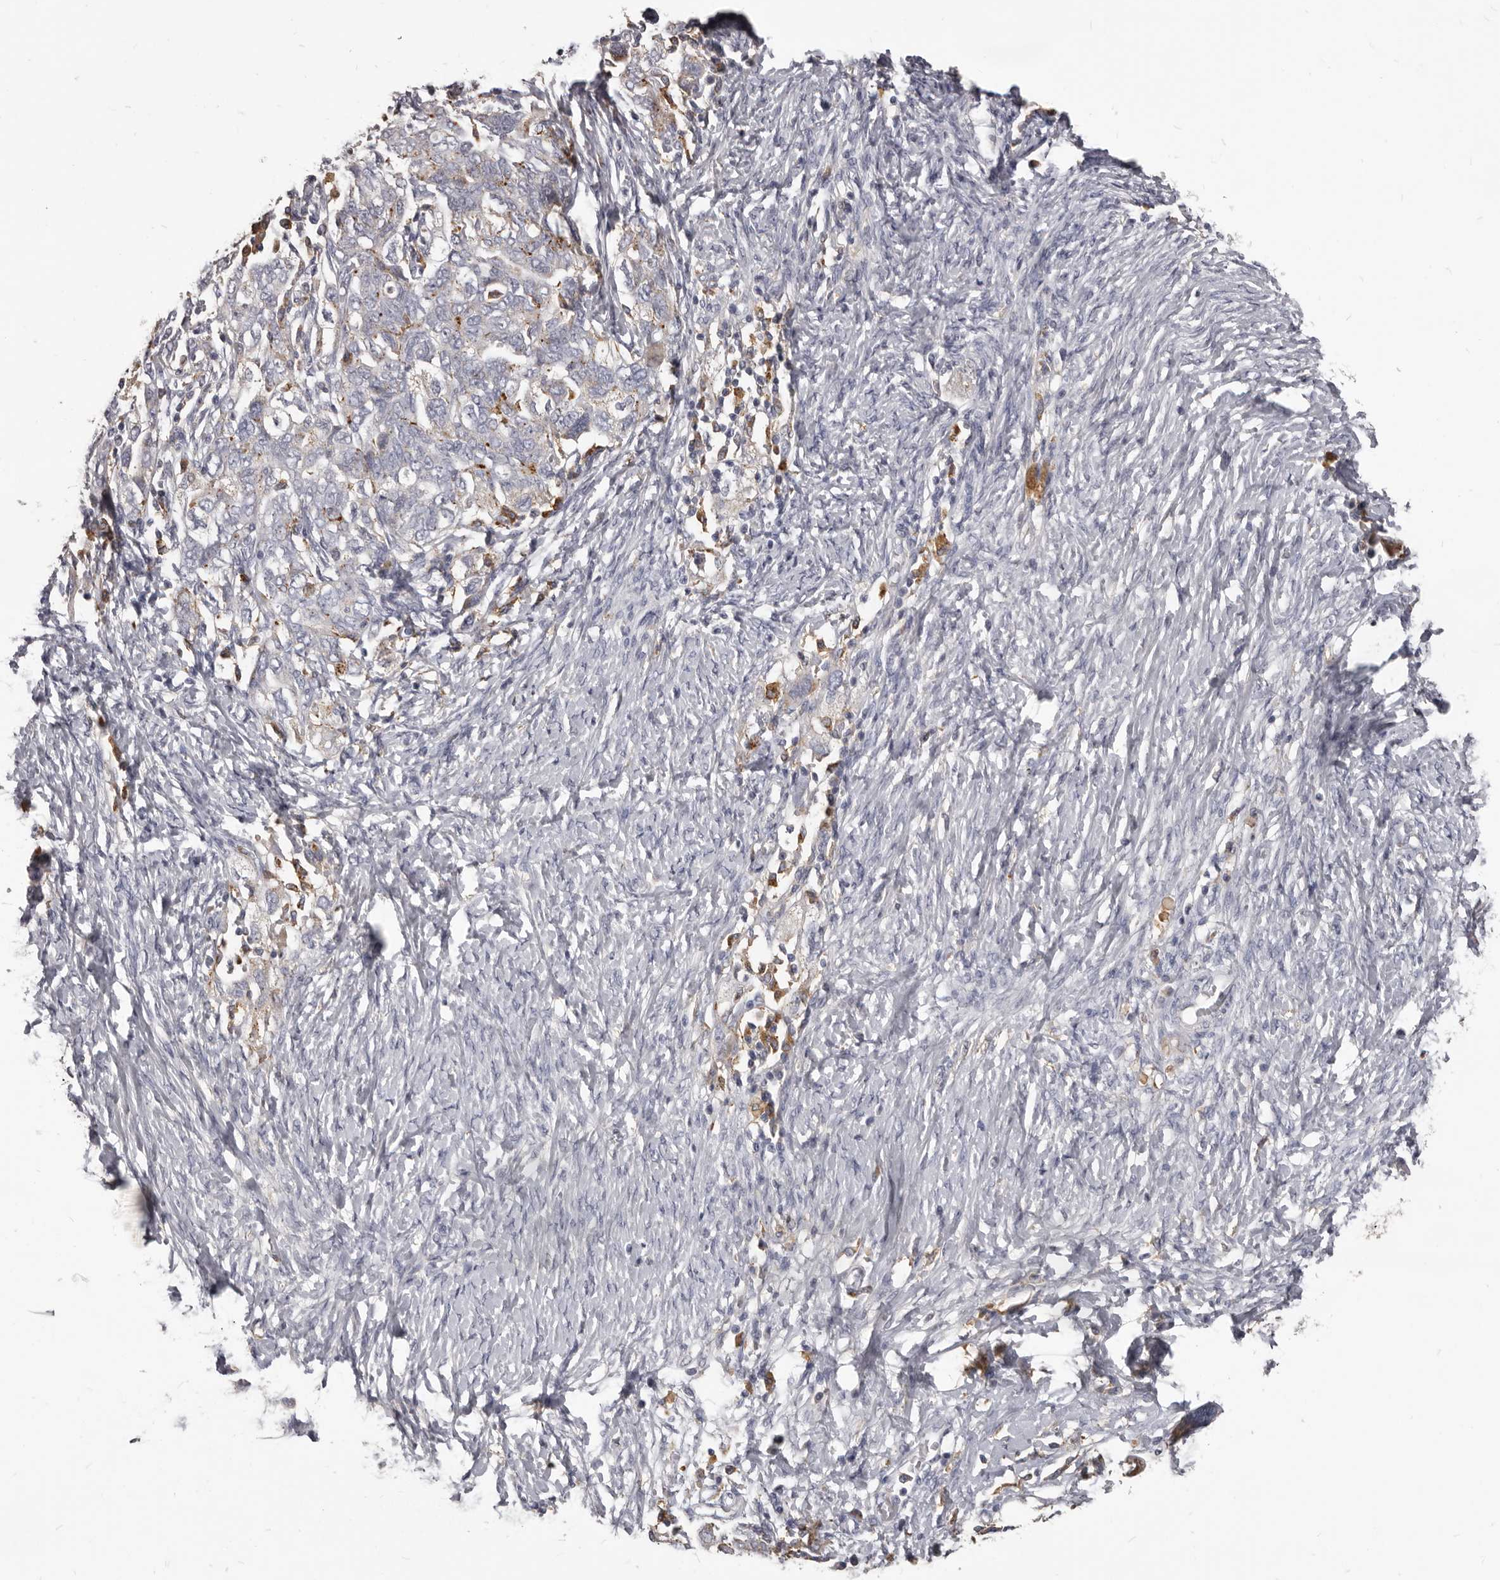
{"staining": {"intensity": "moderate", "quantity": "<25%", "location": "cytoplasmic/membranous"}, "tissue": "ovarian cancer", "cell_type": "Tumor cells", "image_type": "cancer", "snomed": [{"axis": "morphology", "description": "Carcinoma, NOS"}, {"axis": "morphology", "description": "Cystadenocarcinoma, serous, NOS"}, {"axis": "topography", "description": "Ovary"}], "caption": "The photomicrograph reveals a brown stain indicating the presence of a protein in the cytoplasmic/membranous of tumor cells in ovarian cancer. The protein of interest is stained brown, and the nuclei are stained in blue (DAB (3,3'-diaminobenzidine) IHC with brightfield microscopy, high magnification).", "gene": "PI4K2A", "patient": {"sex": "female", "age": 69}}